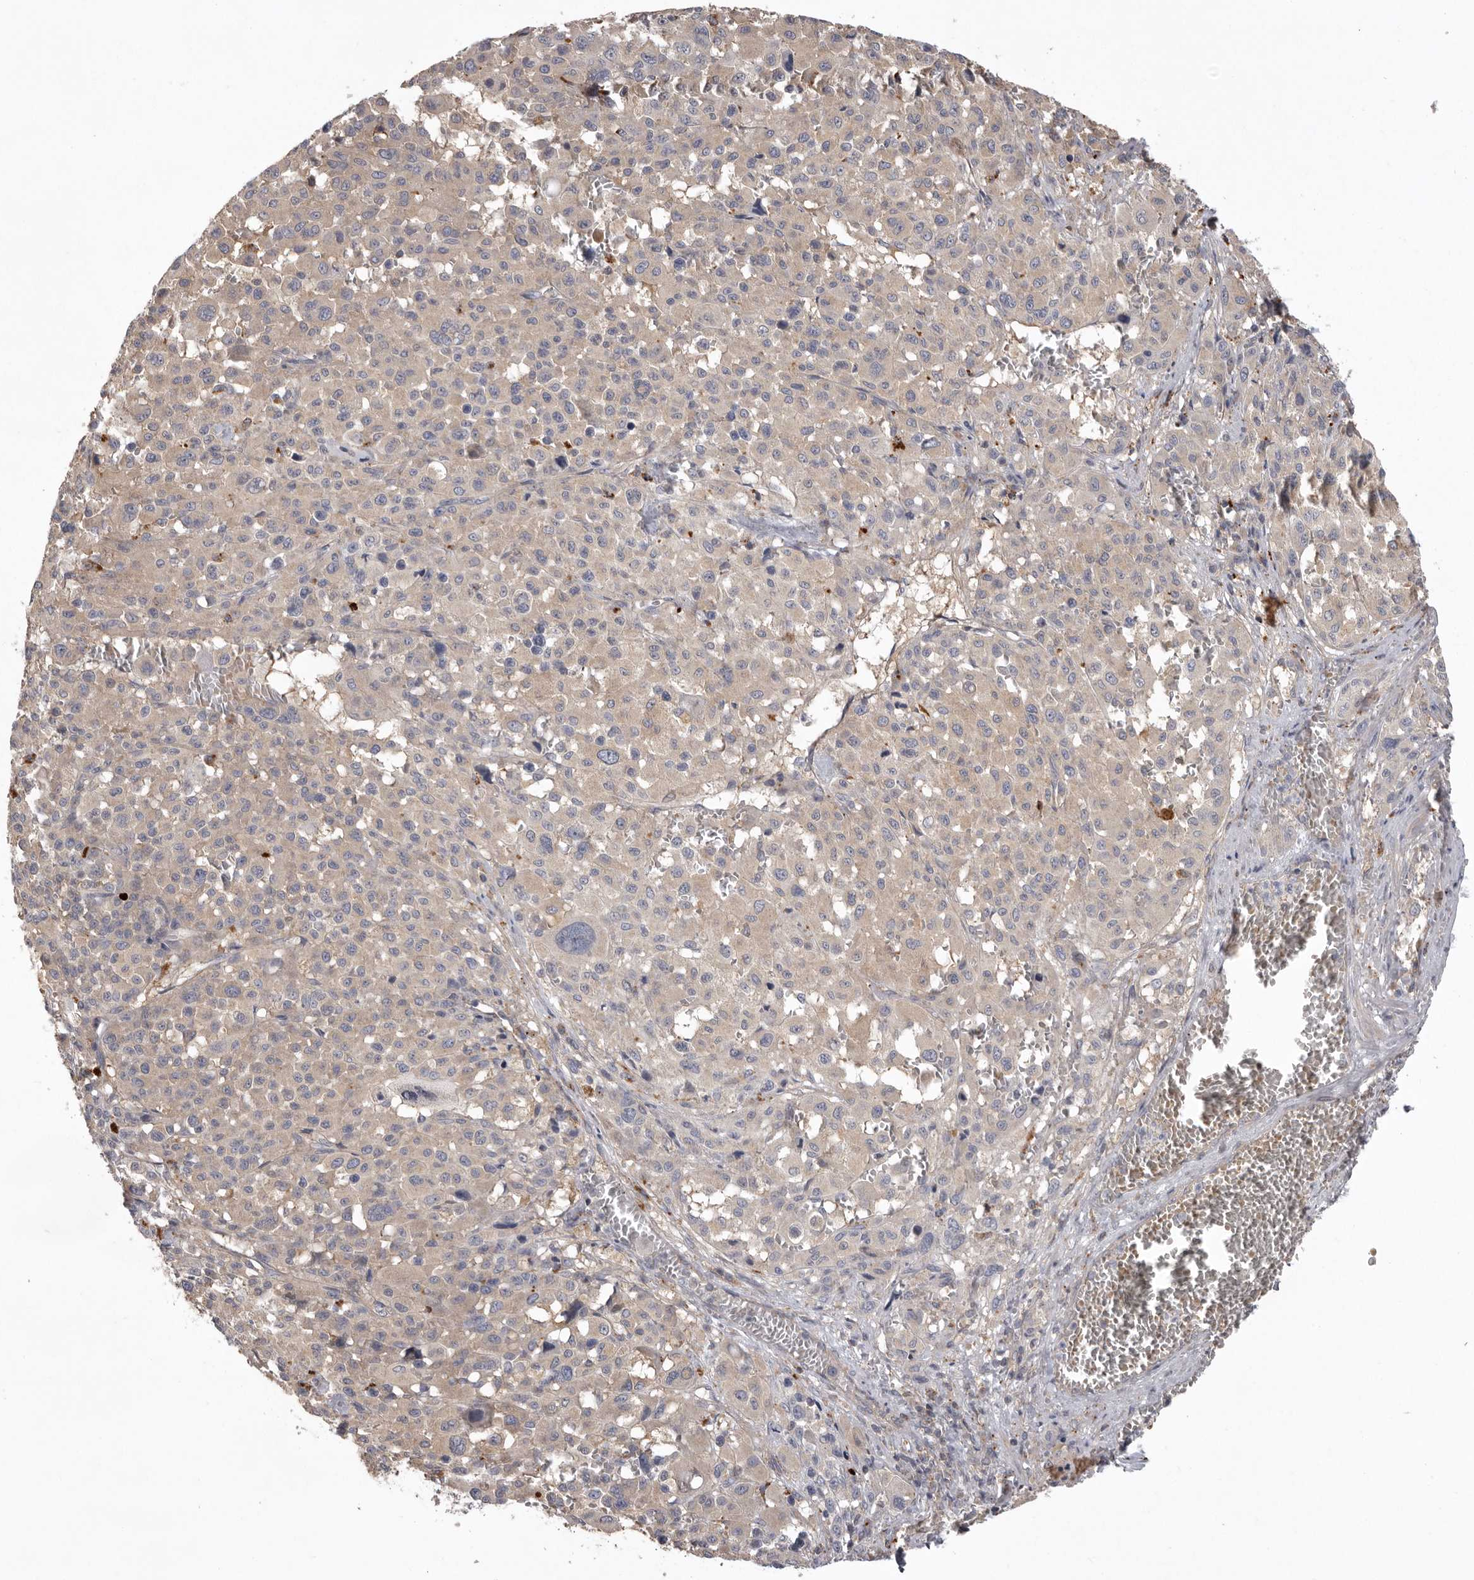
{"staining": {"intensity": "negative", "quantity": "none", "location": "none"}, "tissue": "melanoma", "cell_type": "Tumor cells", "image_type": "cancer", "snomed": [{"axis": "morphology", "description": "Malignant melanoma, Metastatic site"}, {"axis": "topography", "description": "Skin"}], "caption": "Malignant melanoma (metastatic site) stained for a protein using immunohistochemistry shows no expression tumor cells.", "gene": "WDR47", "patient": {"sex": "female", "age": 74}}